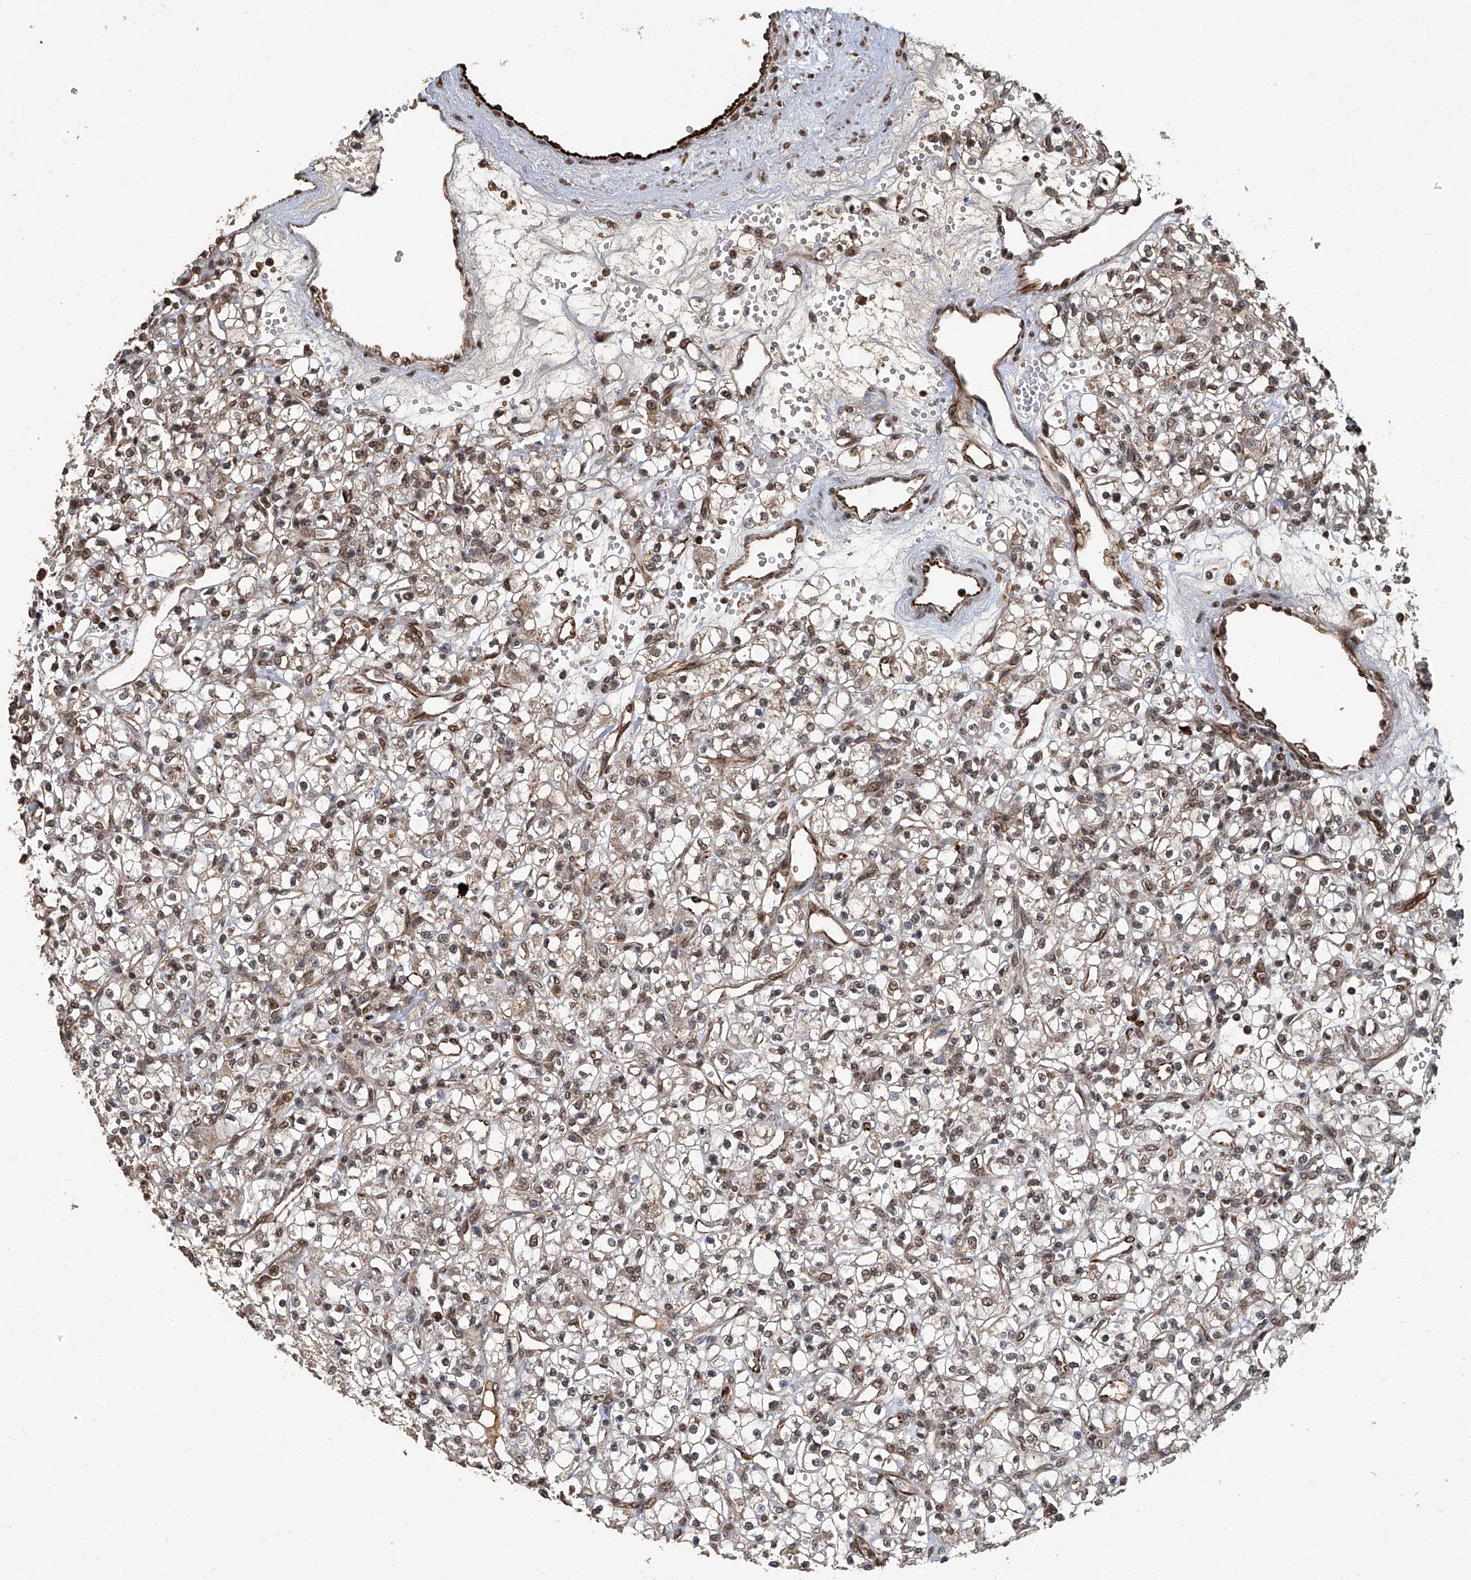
{"staining": {"intensity": "weak", "quantity": ">75%", "location": "cytoplasmic/membranous,nuclear"}, "tissue": "renal cancer", "cell_type": "Tumor cells", "image_type": "cancer", "snomed": [{"axis": "morphology", "description": "Adenocarcinoma, NOS"}, {"axis": "topography", "description": "Kidney"}], "caption": "An image showing weak cytoplasmic/membranous and nuclear expression in about >75% of tumor cells in adenocarcinoma (renal), as visualized by brown immunohistochemical staining.", "gene": "GPR132", "patient": {"sex": "female", "age": 59}}